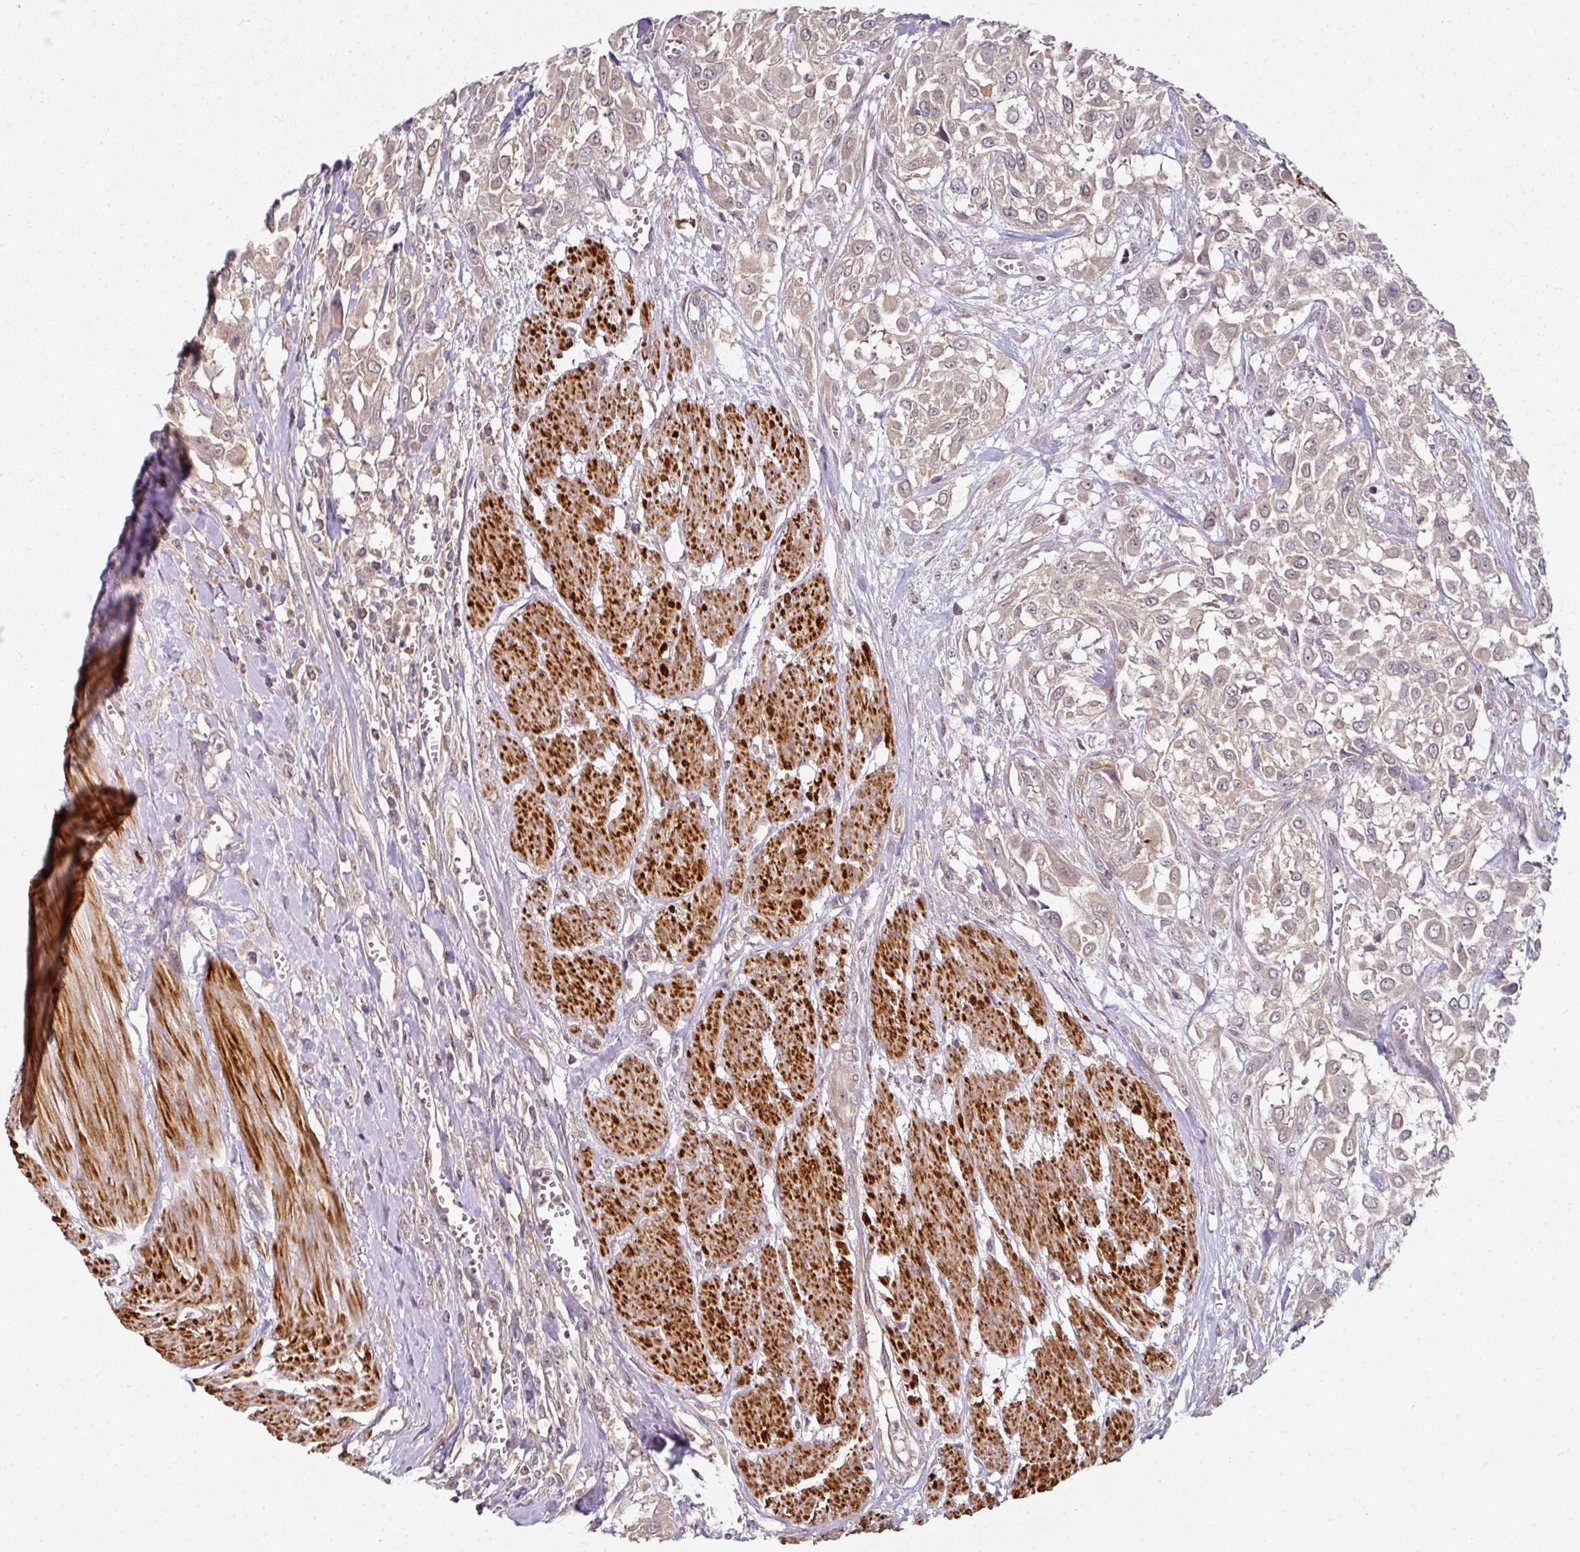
{"staining": {"intensity": "weak", "quantity": ">75%", "location": "cytoplasmic/membranous"}, "tissue": "urothelial cancer", "cell_type": "Tumor cells", "image_type": "cancer", "snomed": [{"axis": "morphology", "description": "Urothelial carcinoma, High grade"}, {"axis": "topography", "description": "Urinary bladder"}], "caption": "DAB (3,3'-diaminobenzidine) immunohistochemical staining of human high-grade urothelial carcinoma exhibits weak cytoplasmic/membranous protein staining in approximately >75% of tumor cells.", "gene": "MAP2K2", "patient": {"sex": "male", "age": 57}}